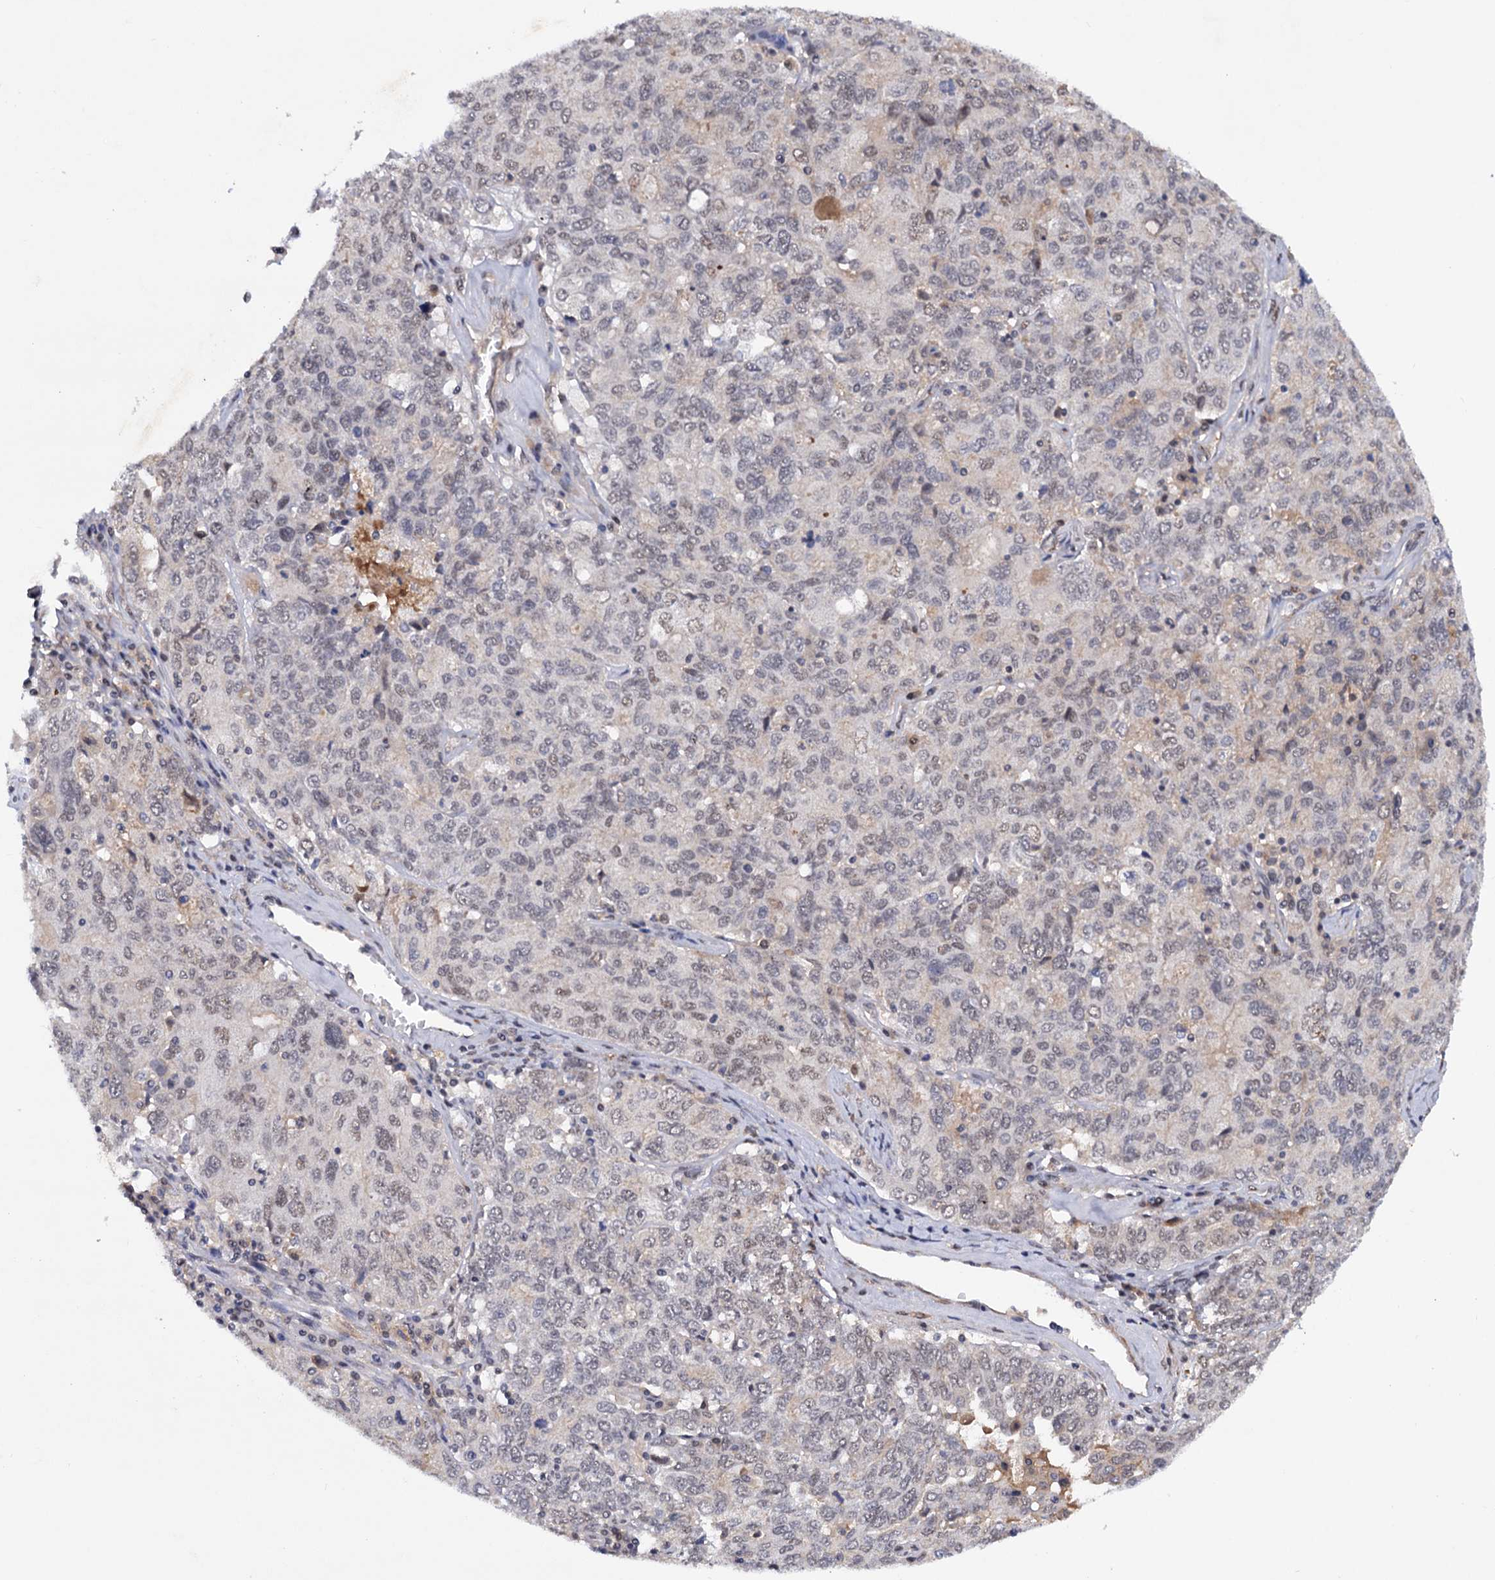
{"staining": {"intensity": "negative", "quantity": "none", "location": "none"}, "tissue": "ovarian cancer", "cell_type": "Tumor cells", "image_type": "cancer", "snomed": [{"axis": "morphology", "description": "Carcinoma, endometroid"}, {"axis": "topography", "description": "Ovary"}], "caption": "High power microscopy image of an immunohistochemistry (IHC) micrograph of ovarian cancer, revealing no significant expression in tumor cells.", "gene": "TBC1D12", "patient": {"sex": "female", "age": 62}}